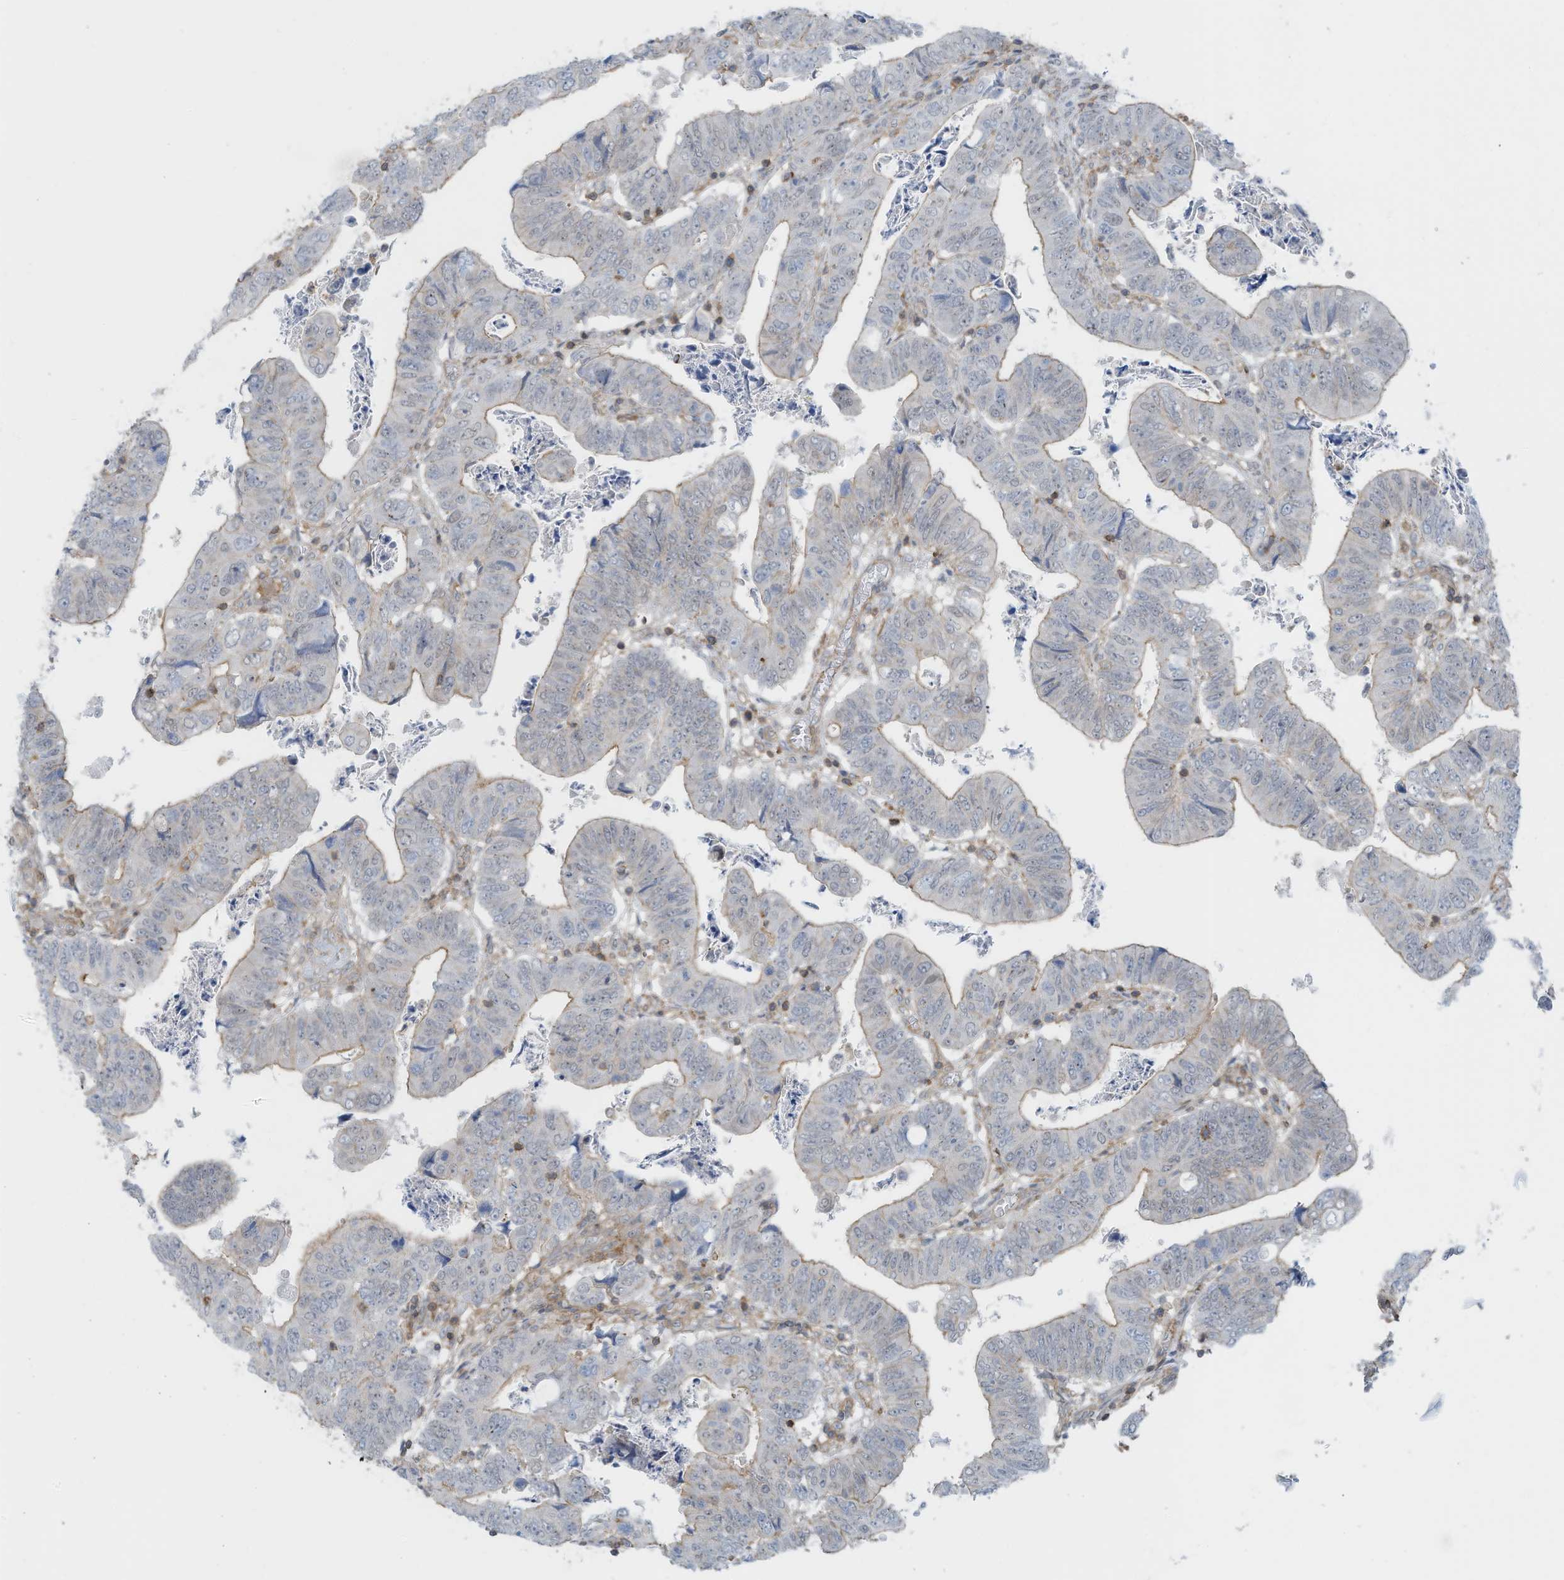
{"staining": {"intensity": "weak", "quantity": "25%-75%", "location": "cytoplasmic/membranous"}, "tissue": "colorectal cancer", "cell_type": "Tumor cells", "image_type": "cancer", "snomed": [{"axis": "morphology", "description": "Normal tissue, NOS"}, {"axis": "morphology", "description": "Adenocarcinoma, NOS"}, {"axis": "topography", "description": "Rectum"}], "caption": "Protein staining of colorectal cancer tissue reveals weak cytoplasmic/membranous positivity in about 25%-75% of tumor cells.", "gene": "ZNF846", "patient": {"sex": "female", "age": 65}}